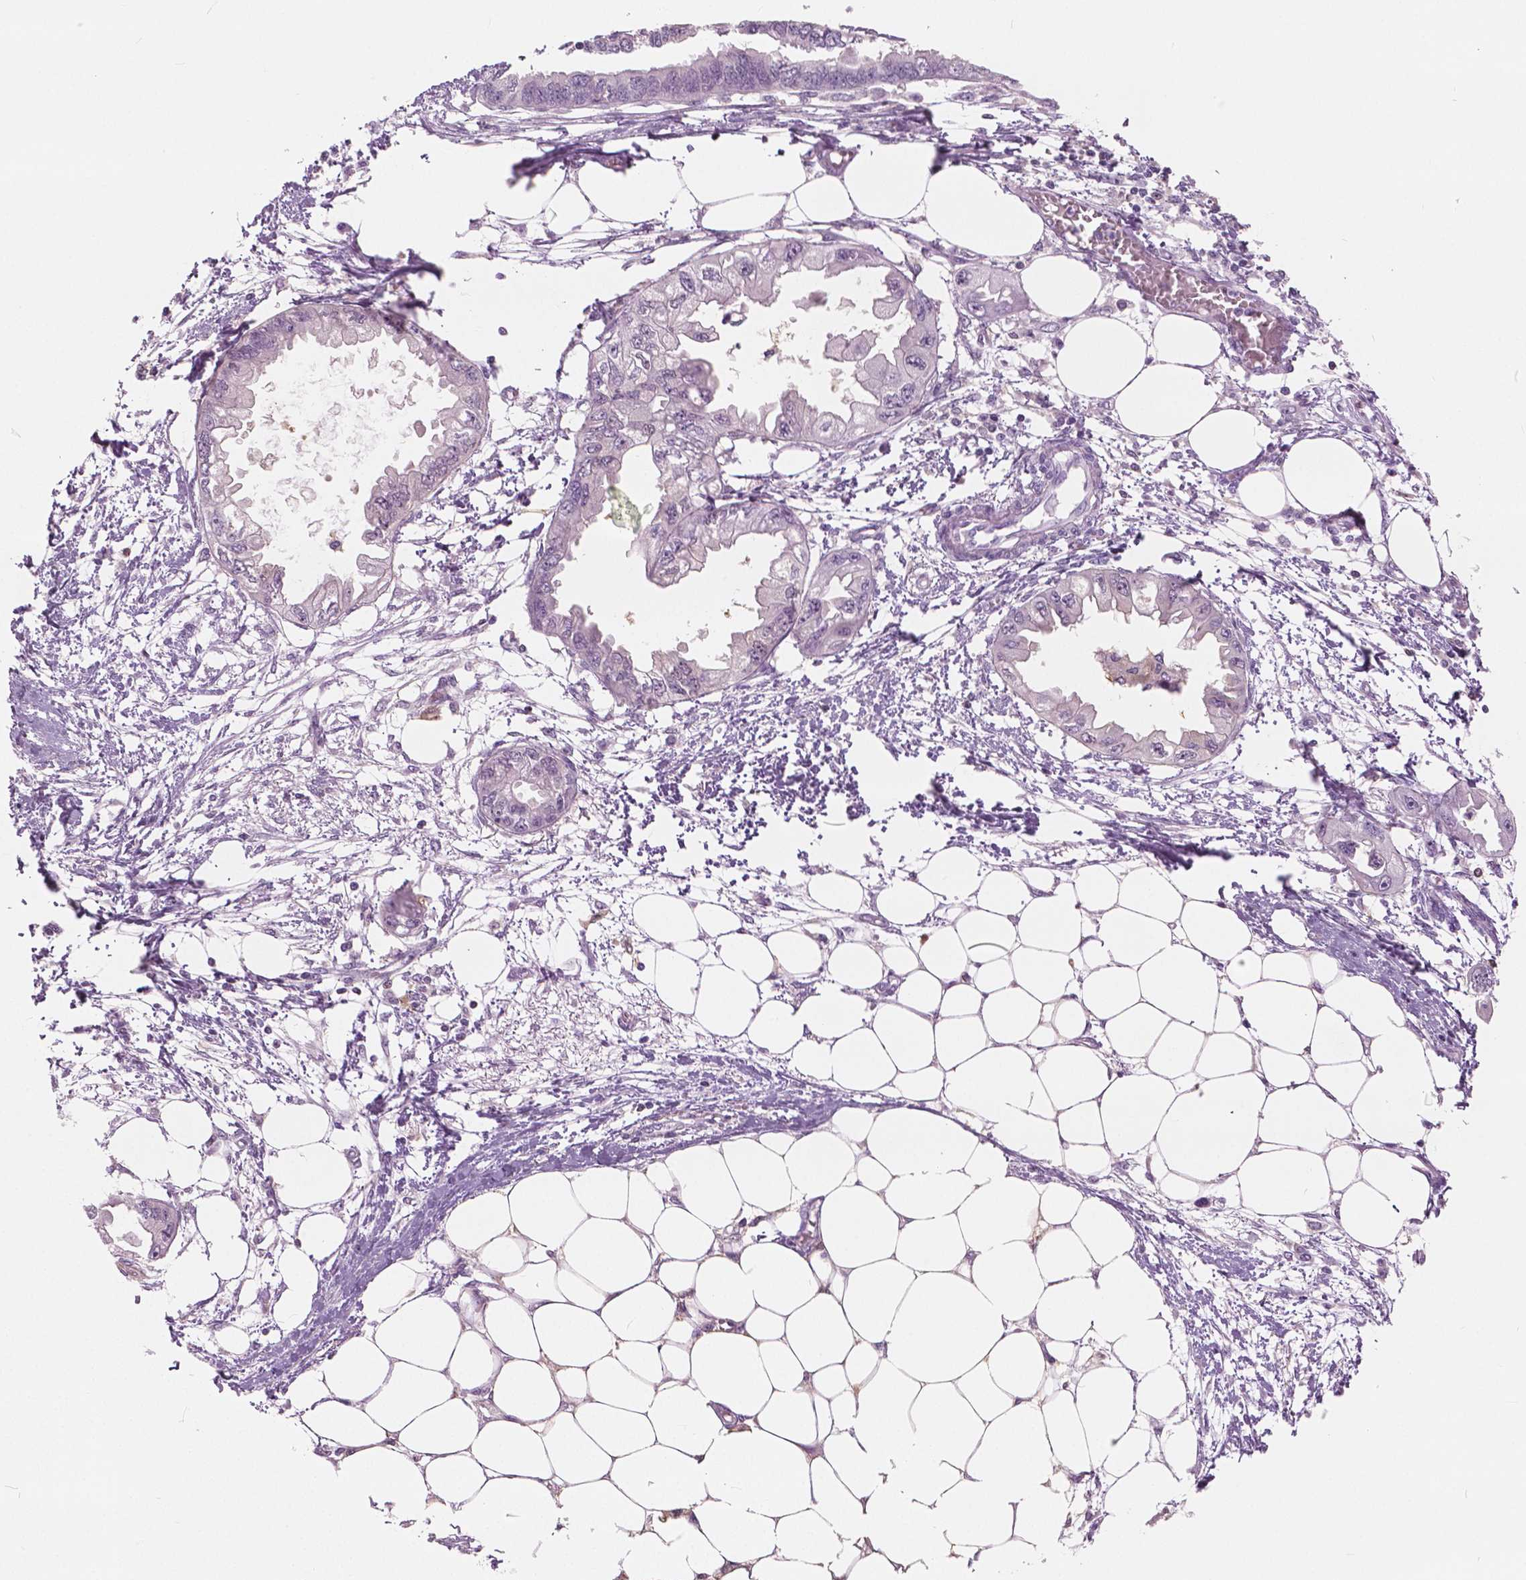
{"staining": {"intensity": "negative", "quantity": "none", "location": "none"}, "tissue": "endometrial cancer", "cell_type": "Tumor cells", "image_type": "cancer", "snomed": [{"axis": "morphology", "description": "Adenocarcinoma, NOS"}, {"axis": "morphology", "description": "Adenocarcinoma, metastatic, NOS"}, {"axis": "topography", "description": "Adipose tissue"}, {"axis": "topography", "description": "Endometrium"}], "caption": "A high-resolution micrograph shows IHC staining of endometrial cancer, which demonstrates no significant positivity in tumor cells.", "gene": "GALM", "patient": {"sex": "female", "age": 67}}